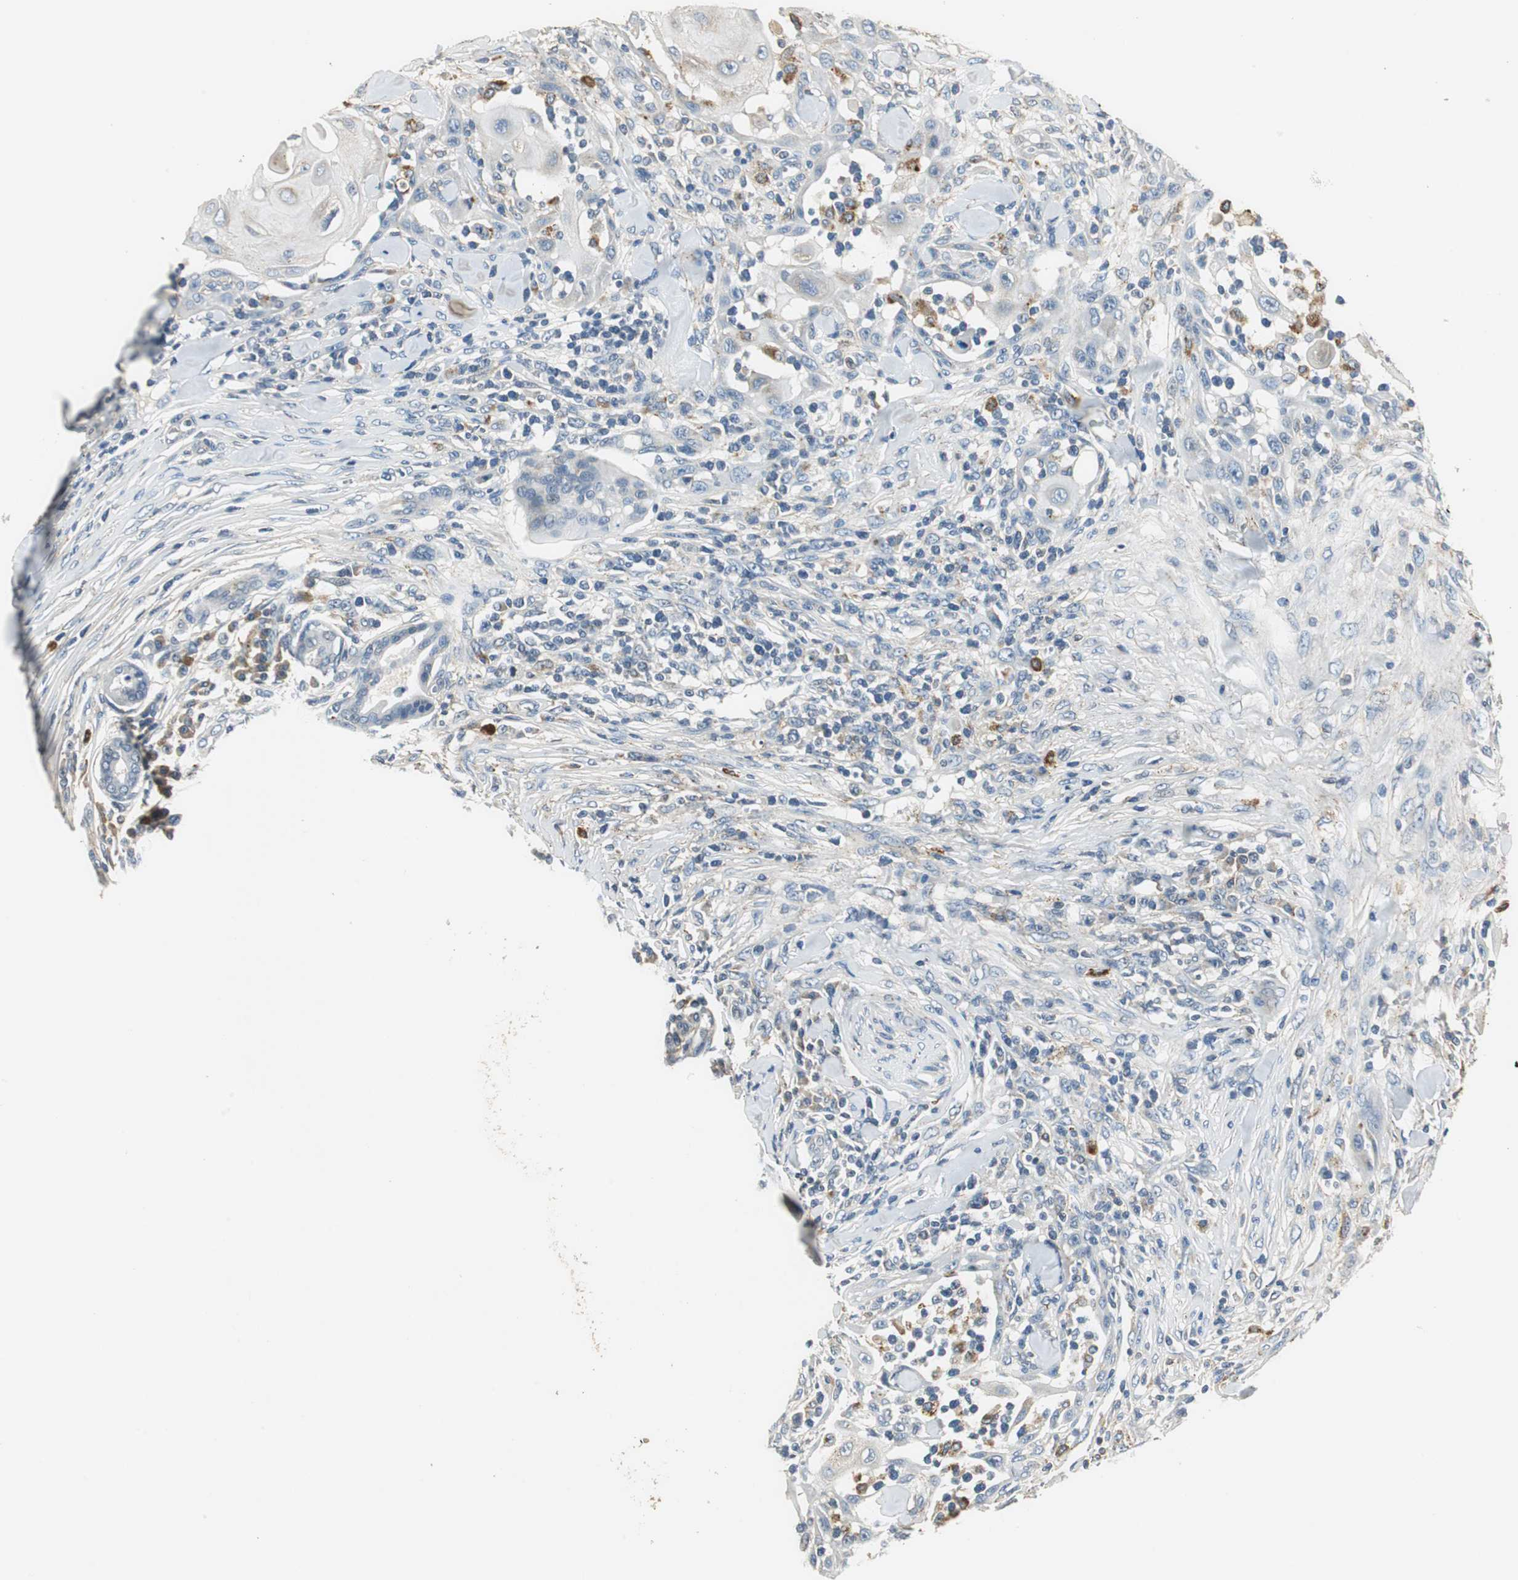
{"staining": {"intensity": "negative", "quantity": "none", "location": "none"}, "tissue": "skin cancer", "cell_type": "Tumor cells", "image_type": "cancer", "snomed": [{"axis": "morphology", "description": "Squamous cell carcinoma, NOS"}, {"axis": "topography", "description": "Skin"}], "caption": "An image of skin cancer (squamous cell carcinoma) stained for a protein demonstrates no brown staining in tumor cells.", "gene": "NIT1", "patient": {"sex": "male", "age": 24}}